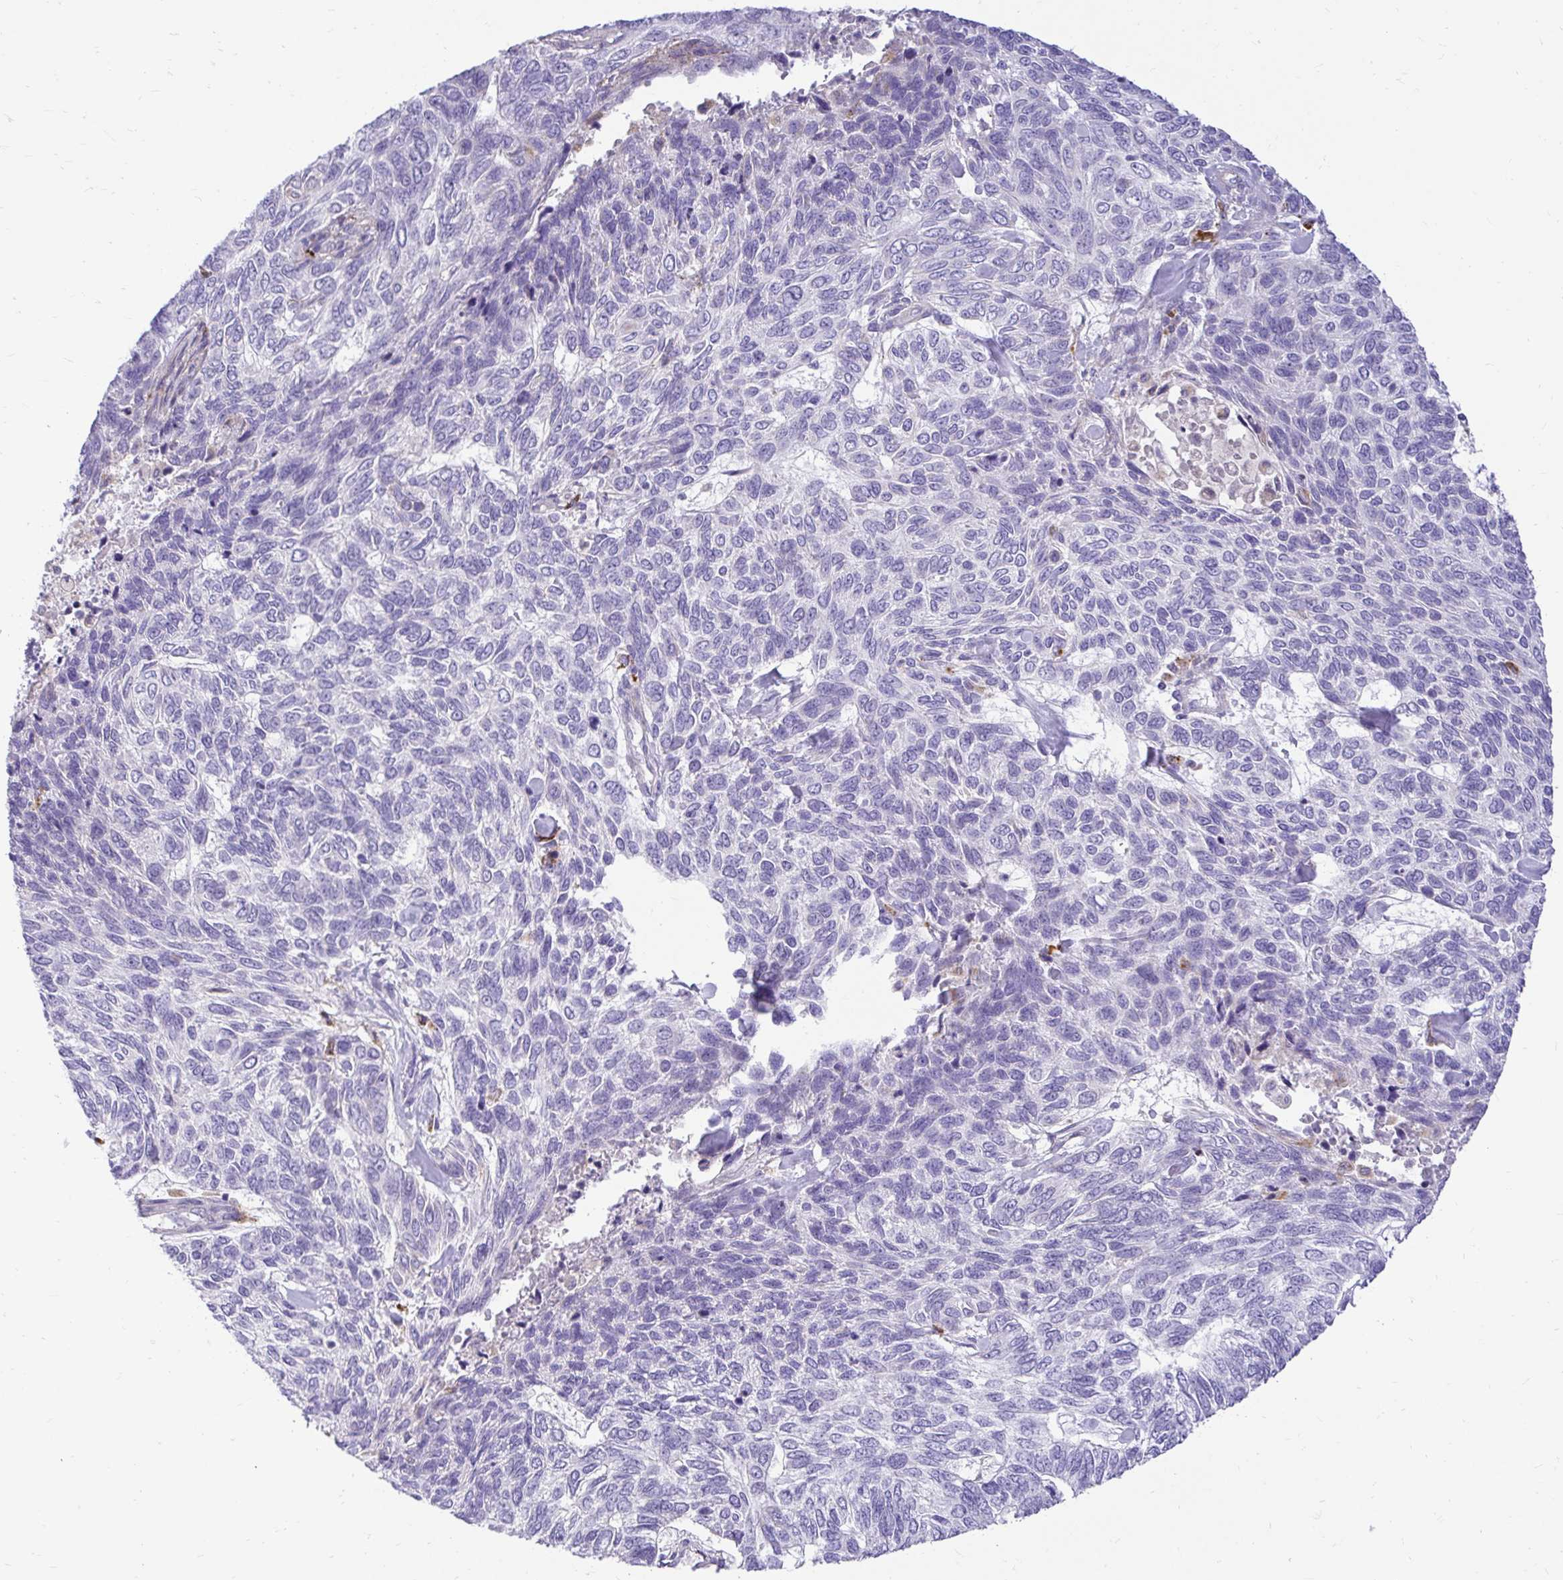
{"staining": {"intensity": "negative", "quantity": "none", "location": "none"}, "tissue": "skin cancer", "cell_type": "Tumor cells", "image_type": "cancer", "snomed": [{"axis": "morphology", "description": "Basal cell carcinoma"}, {"axis": "topography", "description": "Skin"}], "caption": "Tumor cells are negative for brown protein staining in skin cancer (basal cell carcinoma).", "gene": "PKN3", "patient": {"sex": "female", "age": 65}}